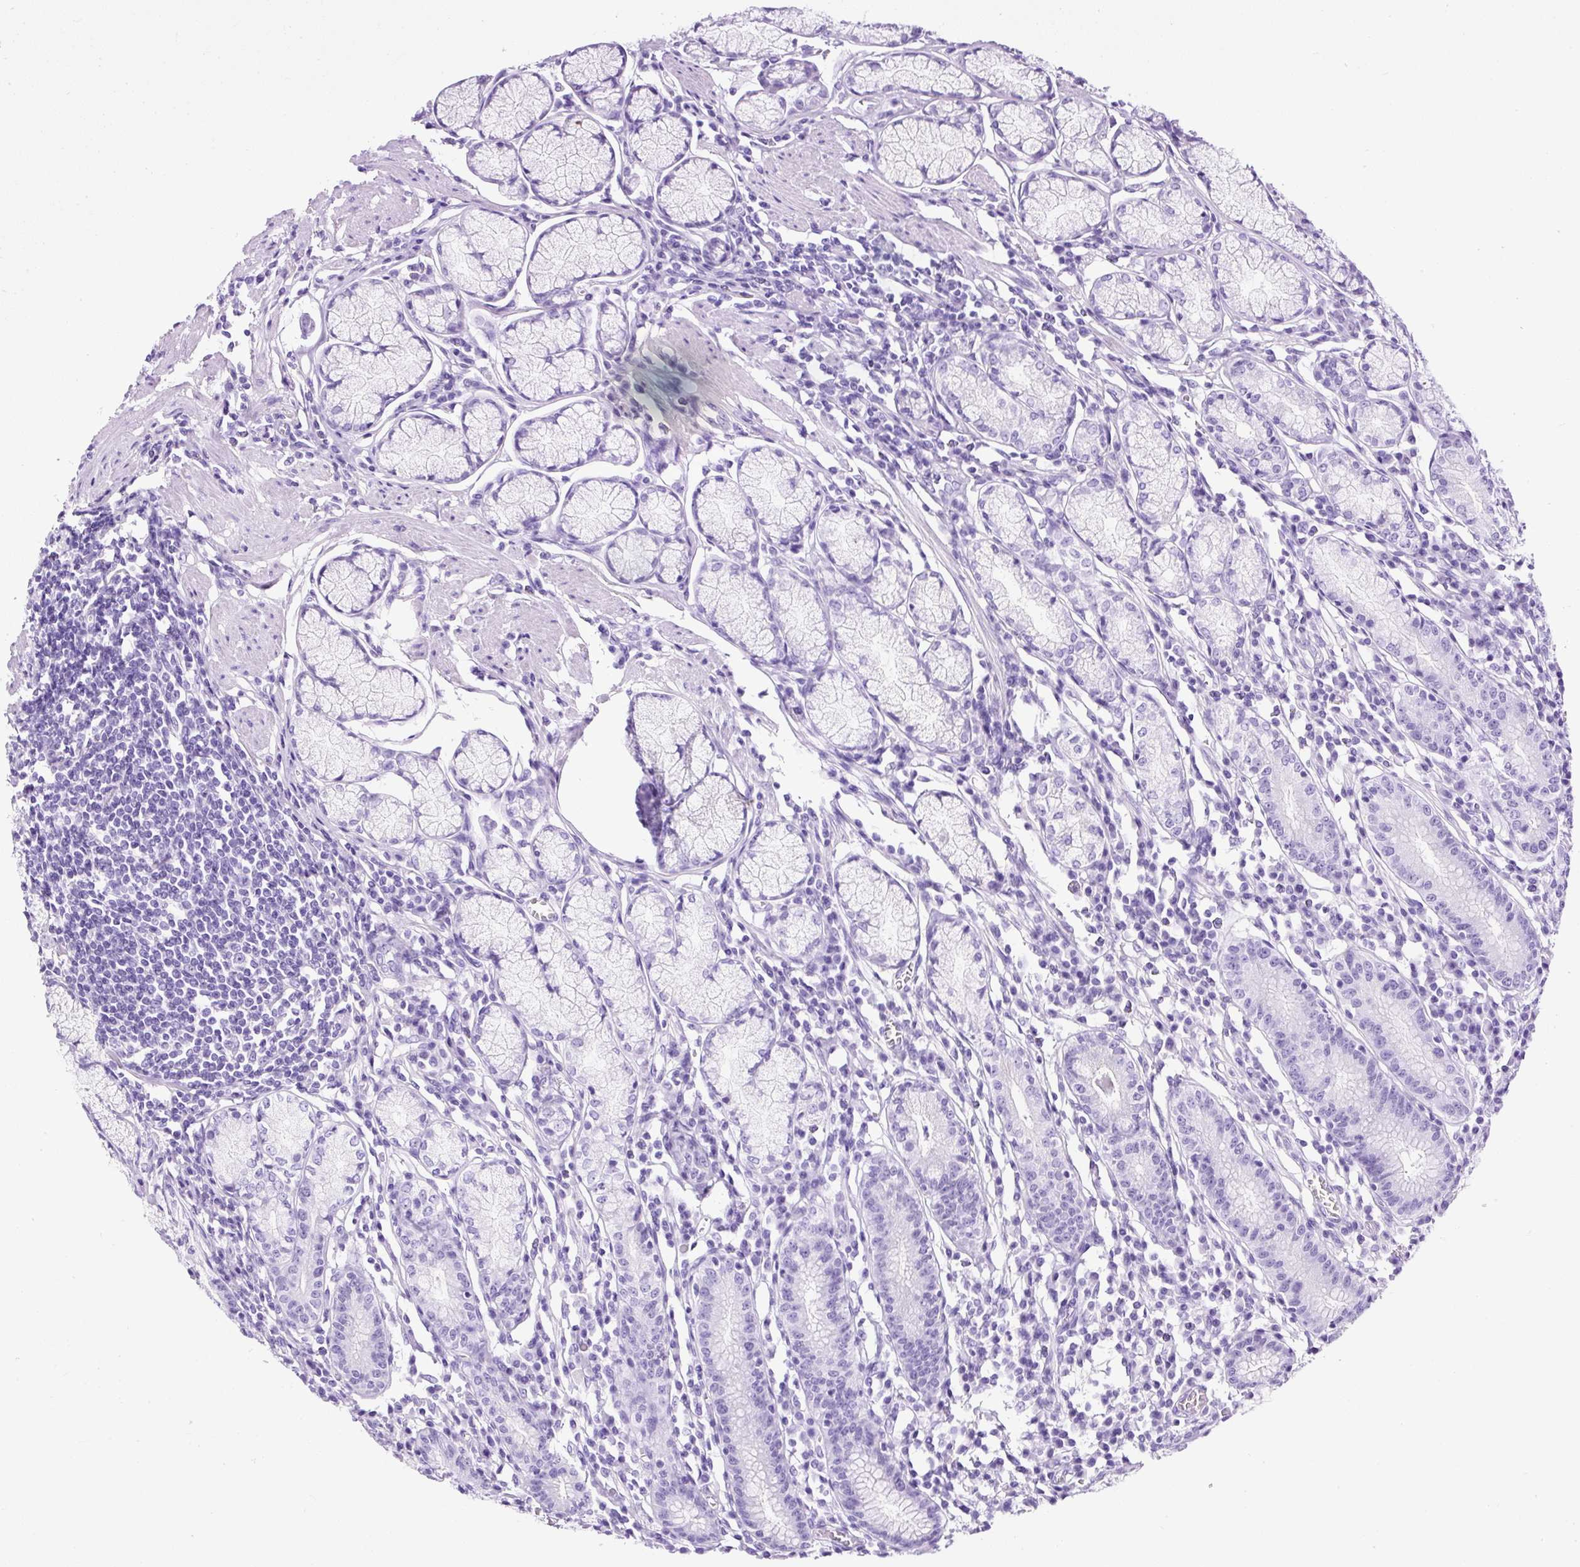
{"staining": {"intensity": "negative", "quantity": "none", "location": "none"}, "tissue": "stomach", "cell_type": "Glandular cells", "image_type": "normal", "snomed": [{"axis": "morphology", "description": "Normal tissue, NOS"}, {"axis": "topography", "description": "Stomach"}], "caption": "Human stomach stained for a protein using immunohistochemistry displays no positivity in glandular cells.", "gene": "NTS", "patient": {"sex": "male", "age": 55}}